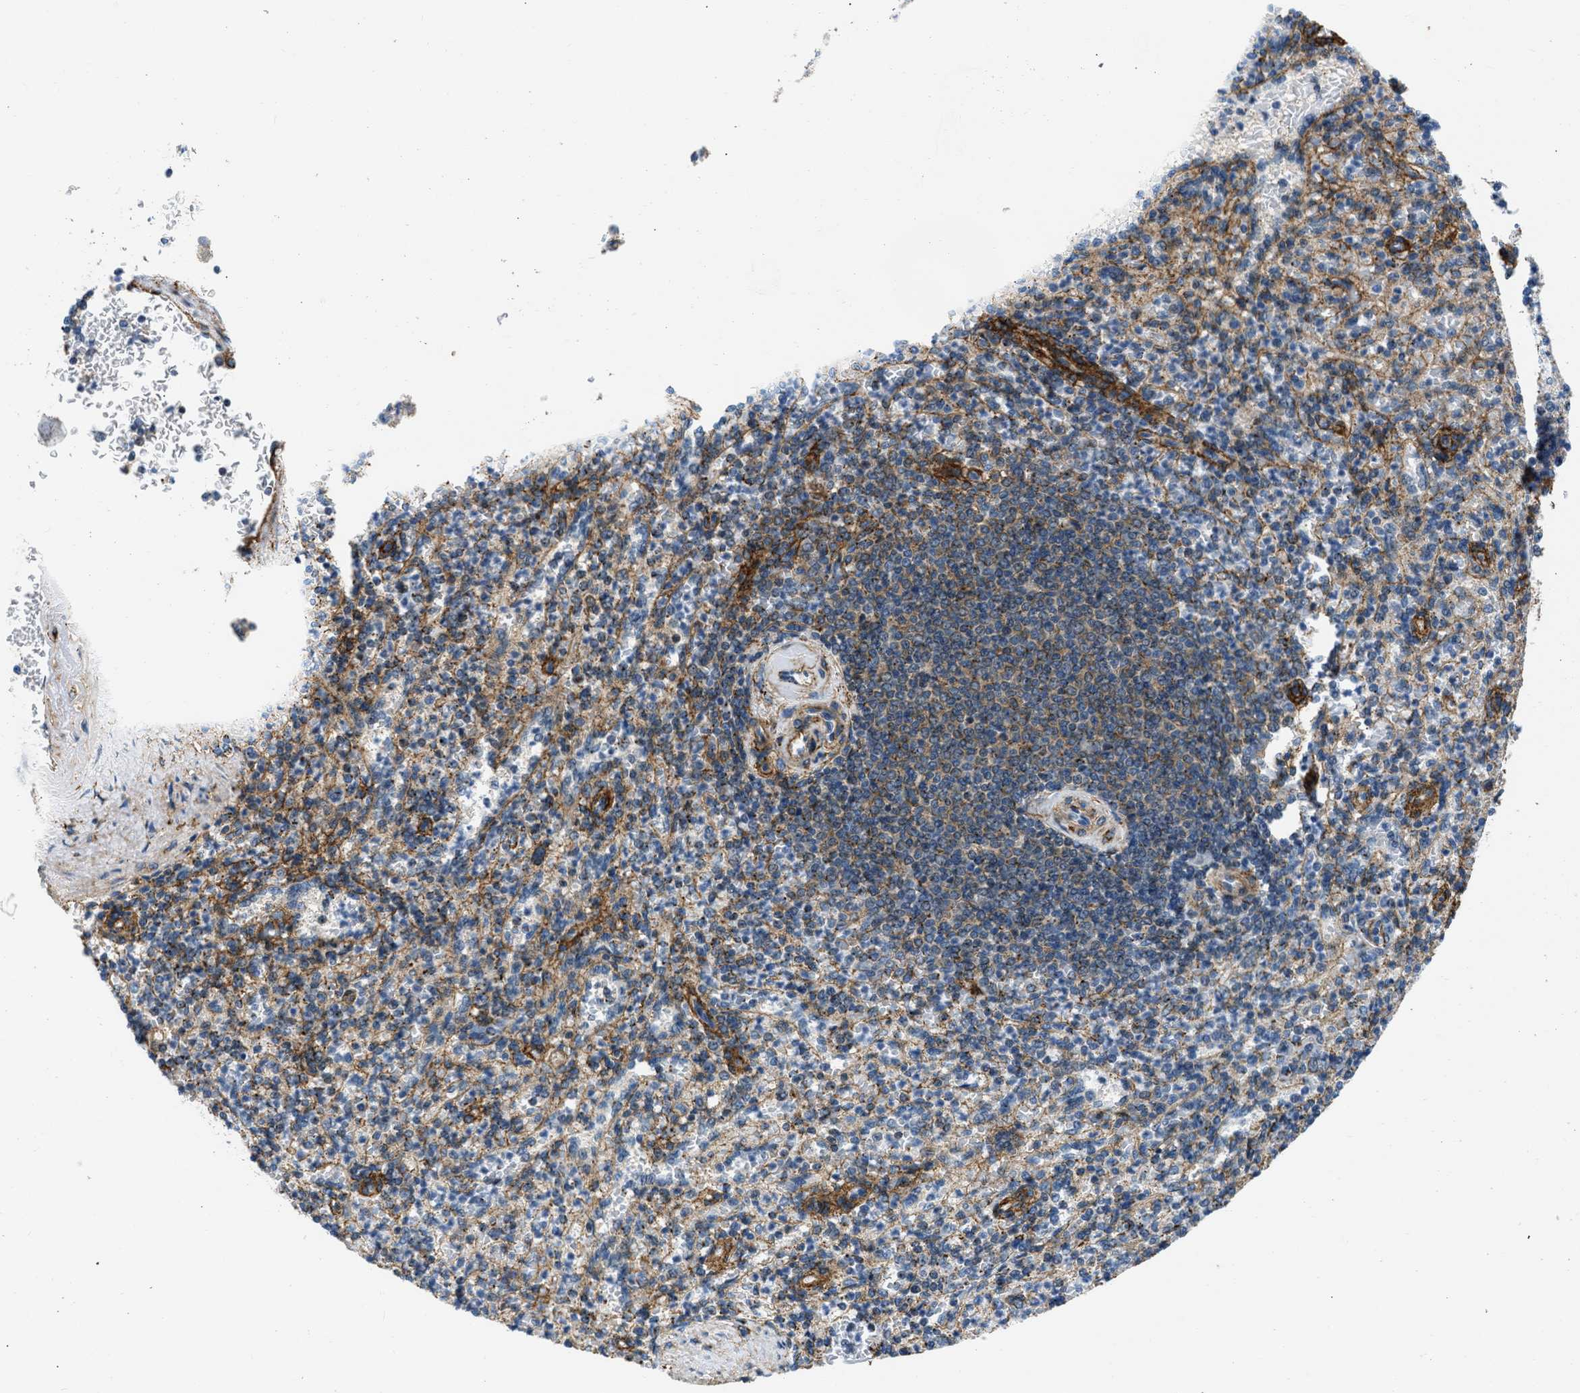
{"staining": {"intensity": "weak", "quantity": "25%-75%", "location": "cytoplasmic/membranous"}, "tissue": "spleen", "cell_type": "Cells in red pulp", "image_type": "normal", "snomed": [{"axis": "morphology", "description": "Normal tissue, NOS"}, {"axis": "topography", "description": "Spleen"}], "caption": "An immunohistochemistry (IHC) micrograph of unremarkable tissue is shown. Protein staining in brown shows weak cytoplasmic/membranous positivity in spleen within cells in red pulp. The staining was performed using DAB to visualize the protein expression in brown, while the nuclei were stained in blue with hematoxylin (Magnification: 20x).", "gene": "SEPTIN2", "patient": {"sex": "female", "age": 74}}